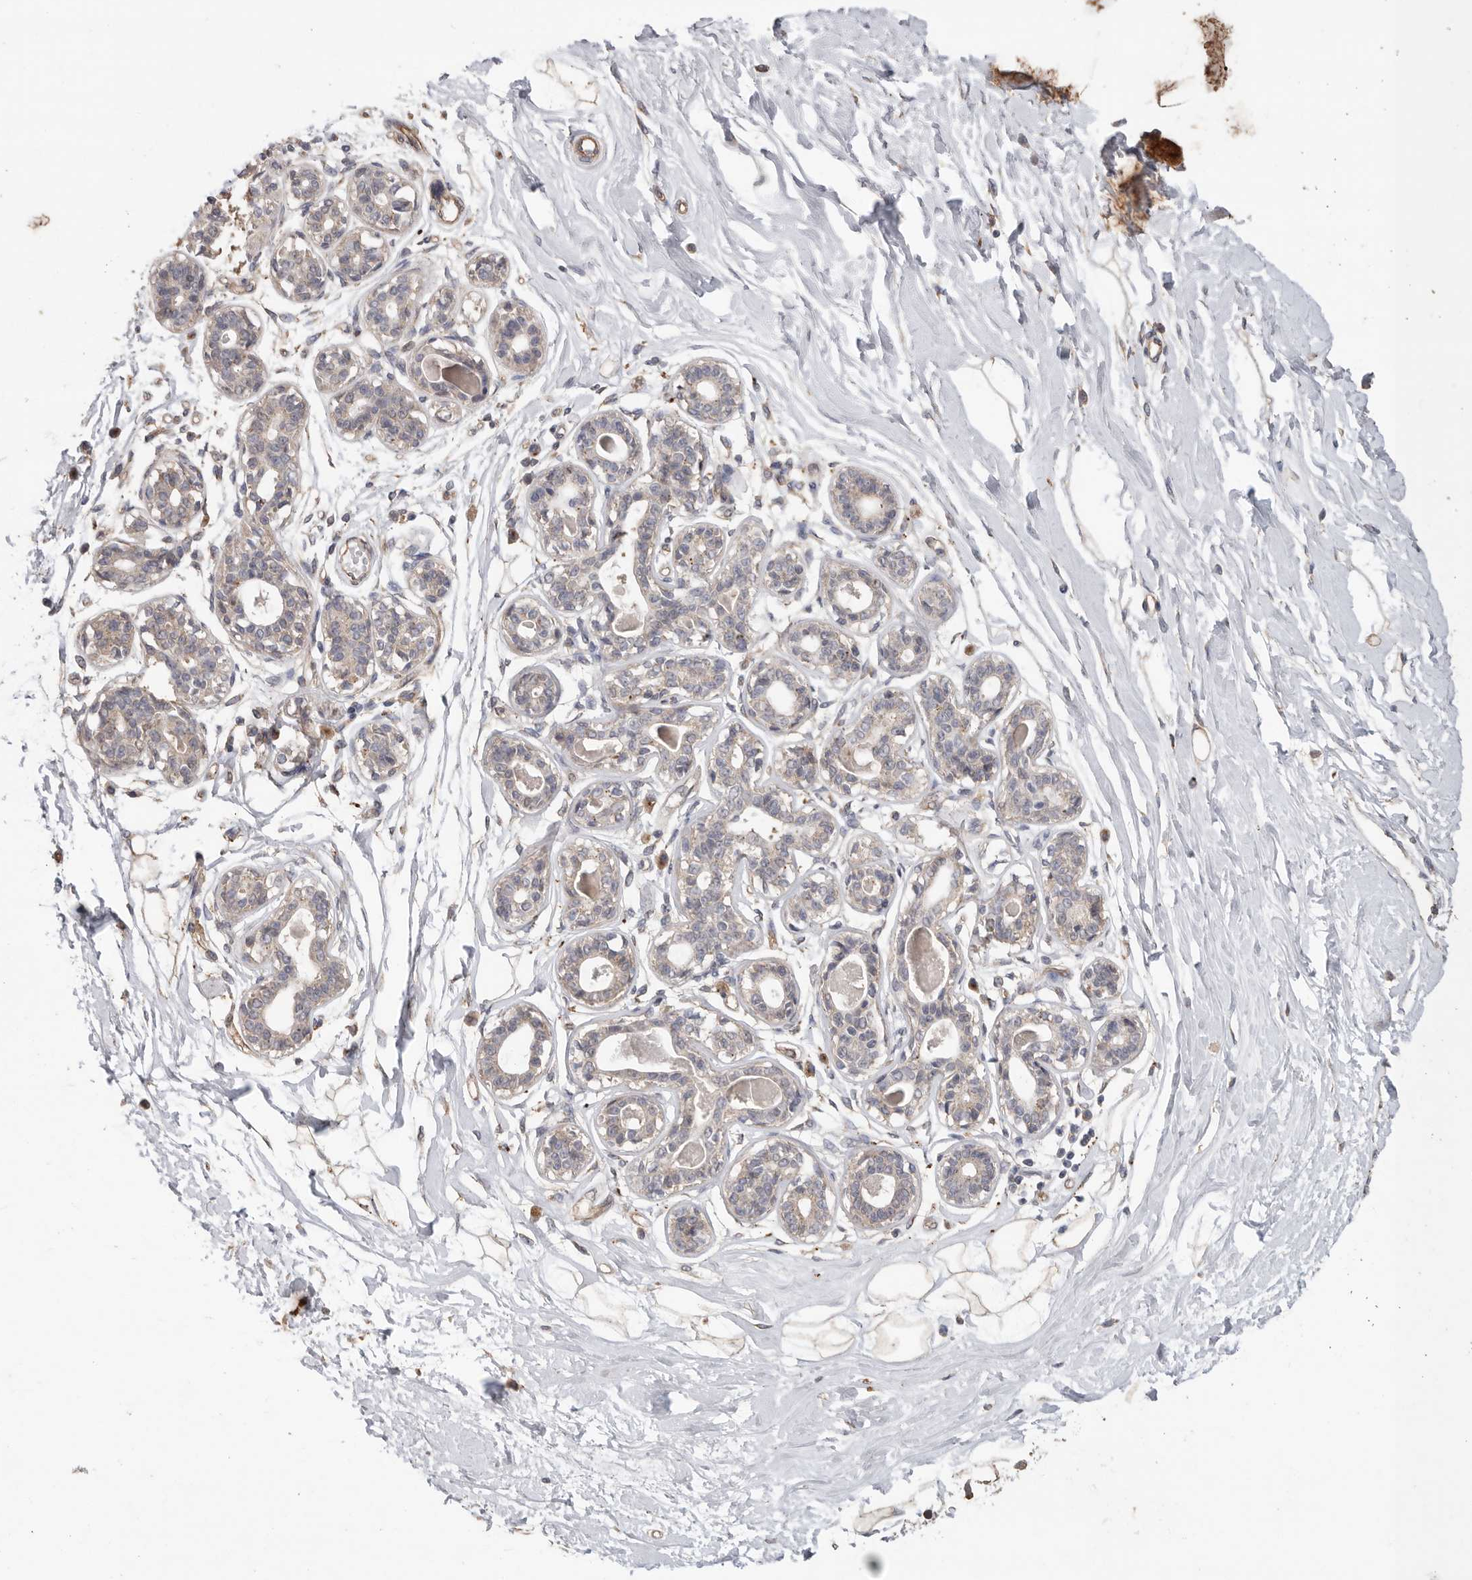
{"staining": {"intensity": "weak", "quantity": ">75%", "location": "cytoplasmic/membranous"}, "tissue": "breast", "cell_type": "Adipocytes", "image_type": "normal", "snomed": [{"axis": "morphology", "description": "Normal tissue, NOS"}, {"axis": "topography", "description": "Breast"}], "caption": "Immunohistochemistry (DAB) staining of unremarkable breast exhibits weak cytoplasmic/membranous protein staining in approximately >75% of adipocytes.", "gene": "PODXL2", "patient": {"sex": "female", "age": 45}}